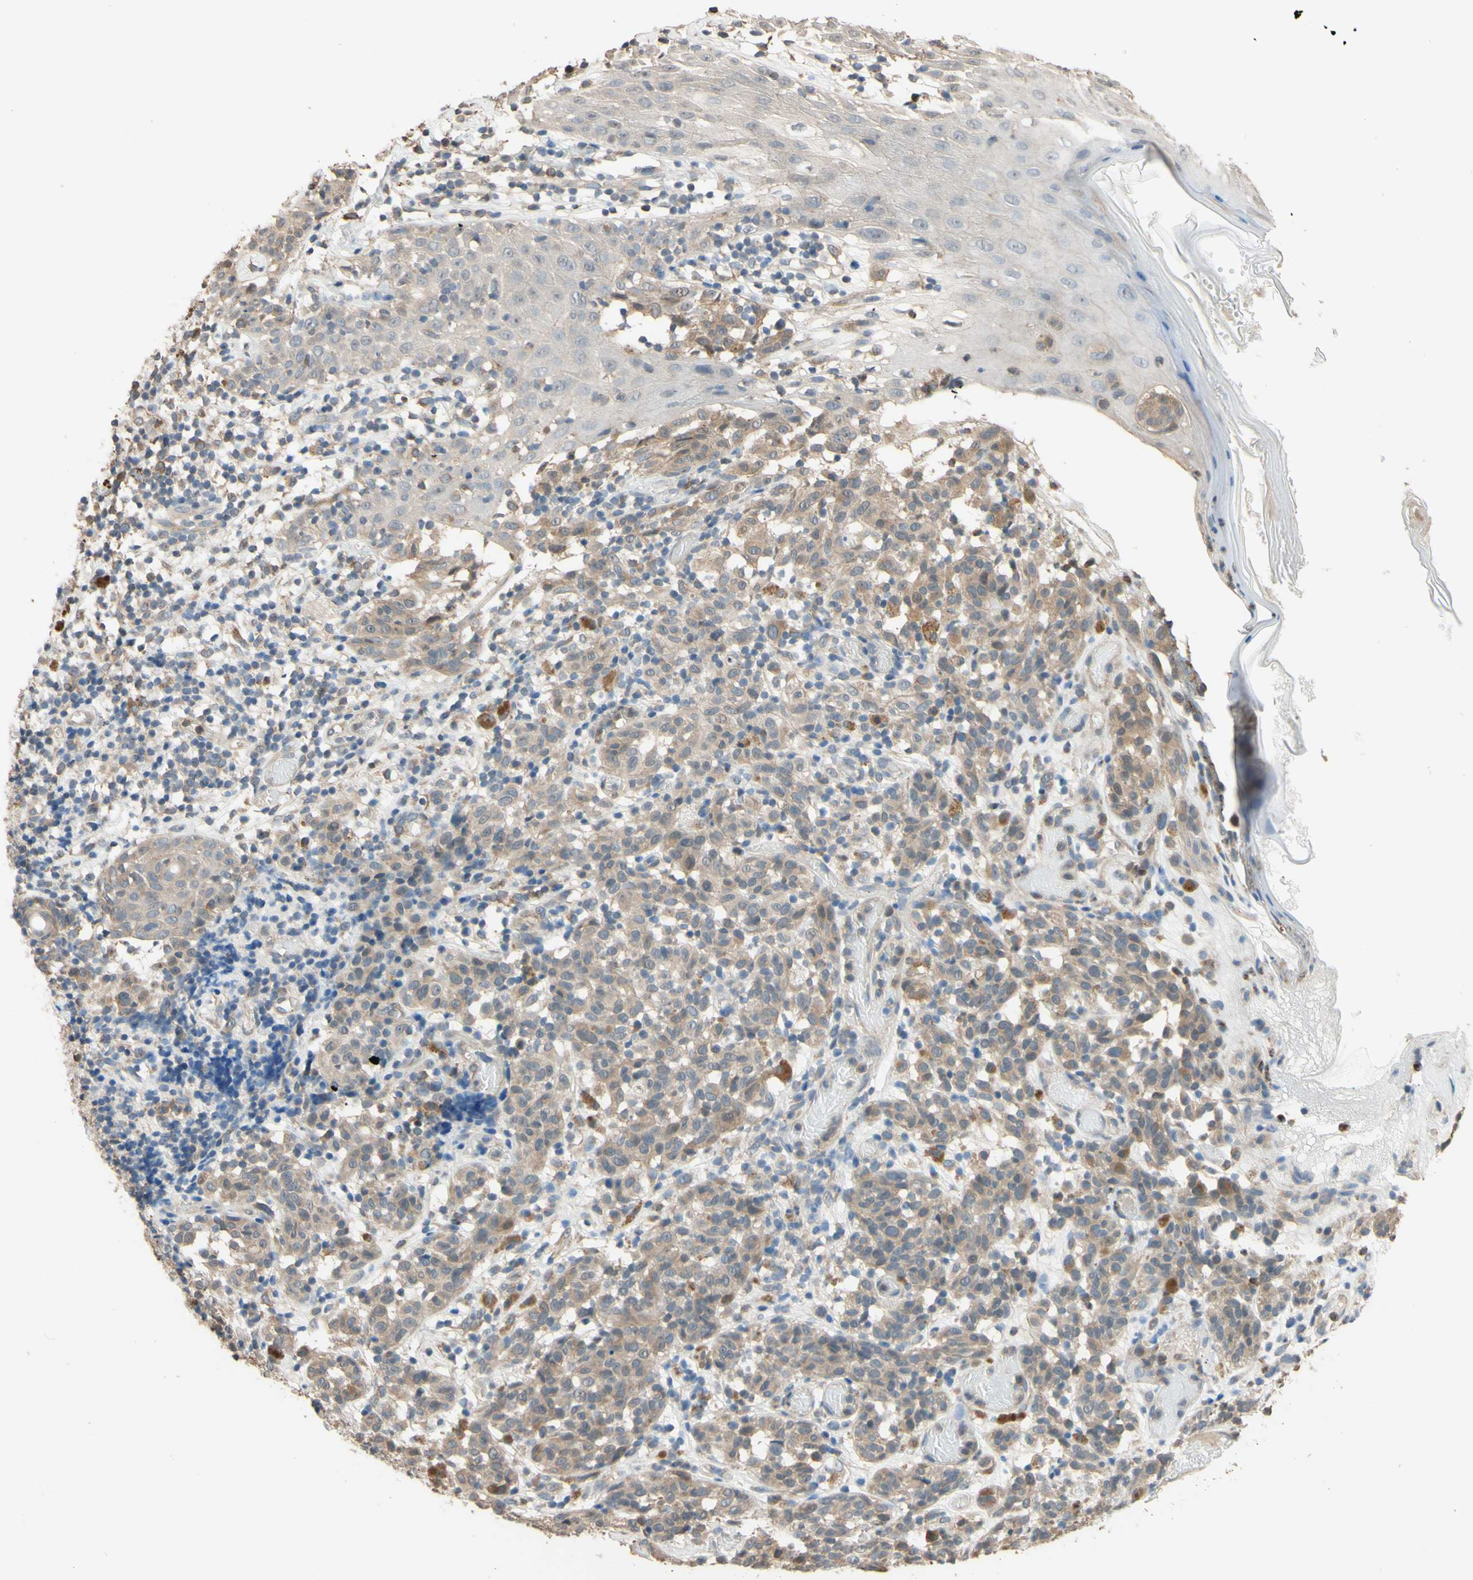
{"staining": {"intensity": "weak", "quantity": ">75%", "location": "cytoplasmic/membranous"}, "tissue": "melanoma", "cell_type": "Tumor cells", "image_type": "cancer", "snomed": [{"axis": "morphology", "description": "Malignant melanoma, NOS"}, {"axis": "topography", "description": "Skin"}], "caption": "A micrograph of malignant melanoma stained for a protein shows weak cytoplasmic/membranous brown staining in tumor cells.", "gene": "SMIM19", "patient": {"sex": "female", "age": 46}}